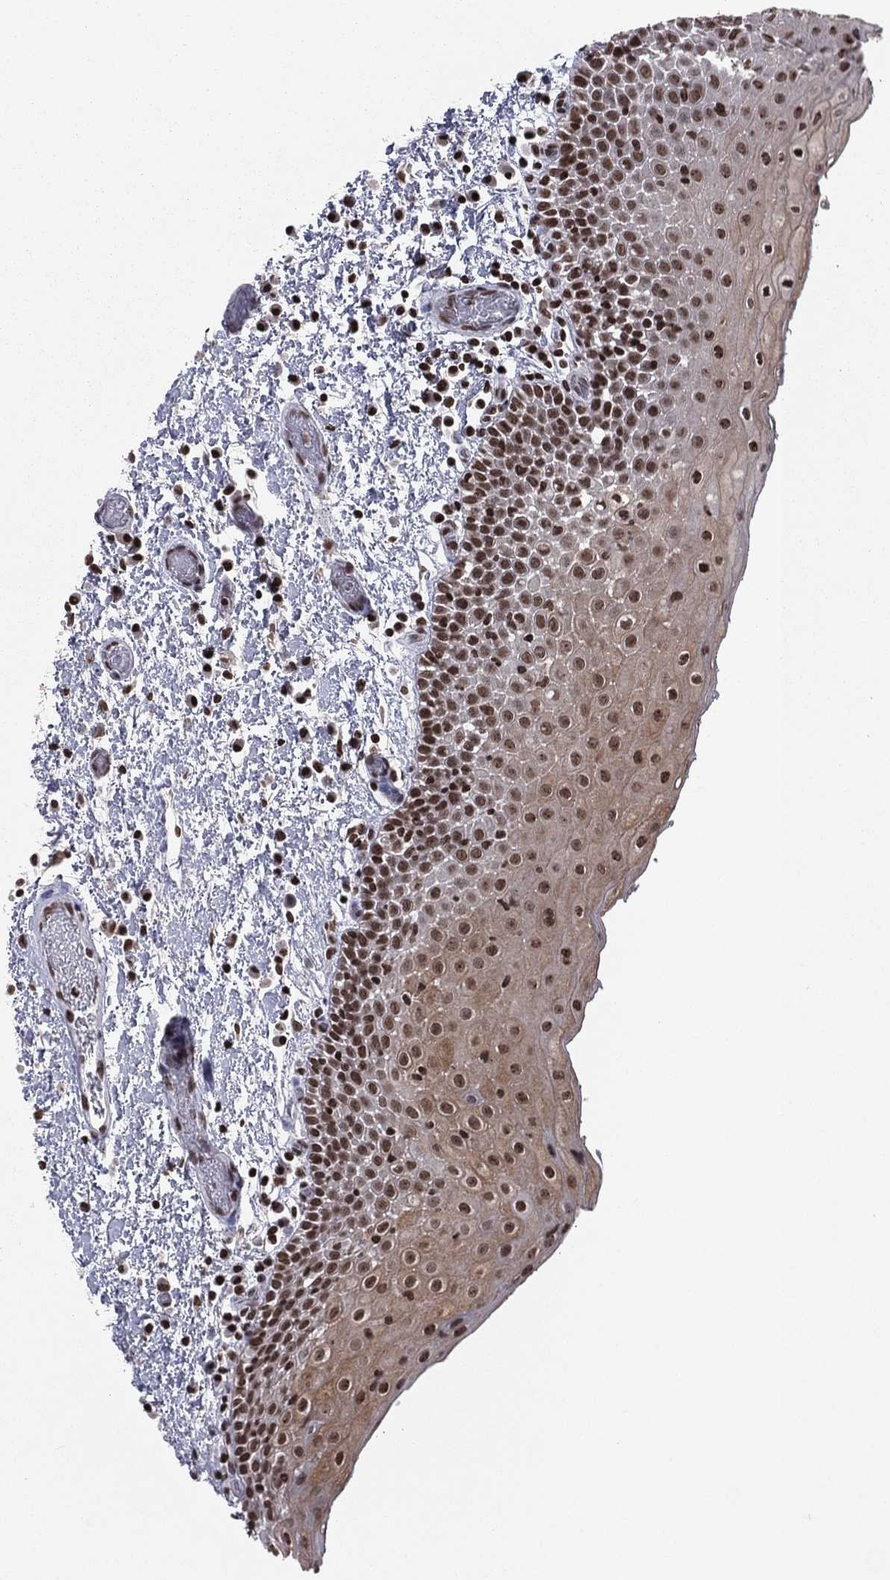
{"staining": {"intensity": "strong", "quantity": "25%-75%", "location": "nuclear"}, "tissue": "oral mucosa", "cell_type": "Squamous epithelial cells", "image_type": "normal", "snomed": [{"axis": "morphology", "description": "Normal tissue, NOS"}, {"axis": "morphology", "description": "Squamous cell carcinoma, NOS"}, {"axis": "topography", "description": "Oral tissue"}, {"axis": "topography", "description": "Tounge, NOS"}, {"axis": "topography", "description": "Head-Neck"}], "caption": "Immunohistochemistry (IHC) staining of unremarkable oral mucosa, which reveals high levels of strong nuclear expression in approximately 25%-75% of squamous epithelial cells indicating strong nuclear protein staining. The staining was performed using DAB (3,3'-diaminobenzidine) (brown) for protein detection and nuclei were counterstained in hematoxylin (blue).", "gene": "RFX7", "patient": {"sex": "female", "age": 80}}